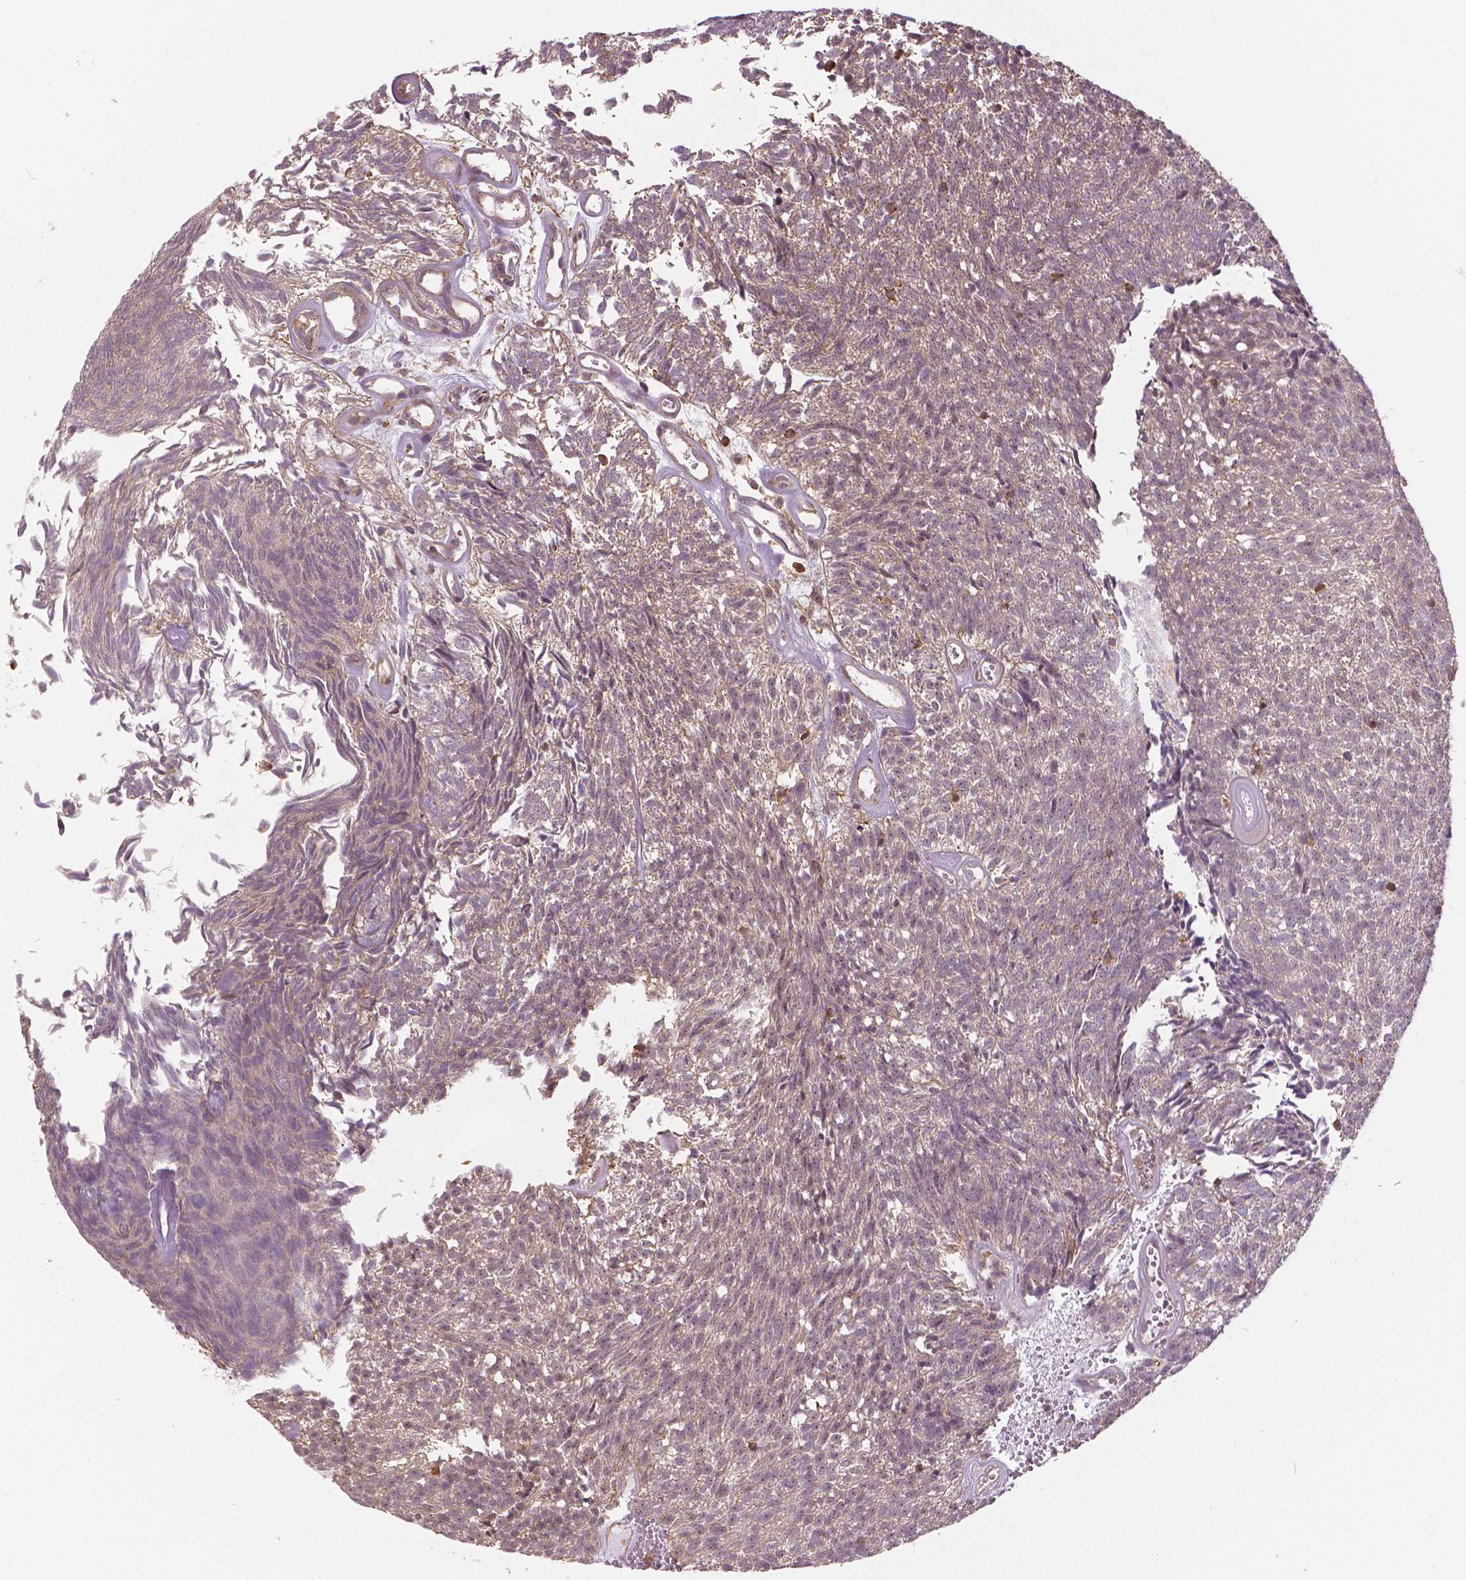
{"staining": {"intensity": "negative", "quantity": "none", "location": "none"}, "tissue": "urothelial cancer", "cell_type": "Tumor cells", "image_type": "cancer", "snomed": [{"axis": "morphology", "description": "Urothelial carcinoma, Low grade"}, {"axis": "topography", "description": "Urinary bladder"}], "caption": "Immunohistochemistry (IHC) image of human urothelial cancer stained for a protein (brown), which shows no expression in tumor cells.", "gene": "ANXA13", "patient": {"sex": "male", "age": 77}}